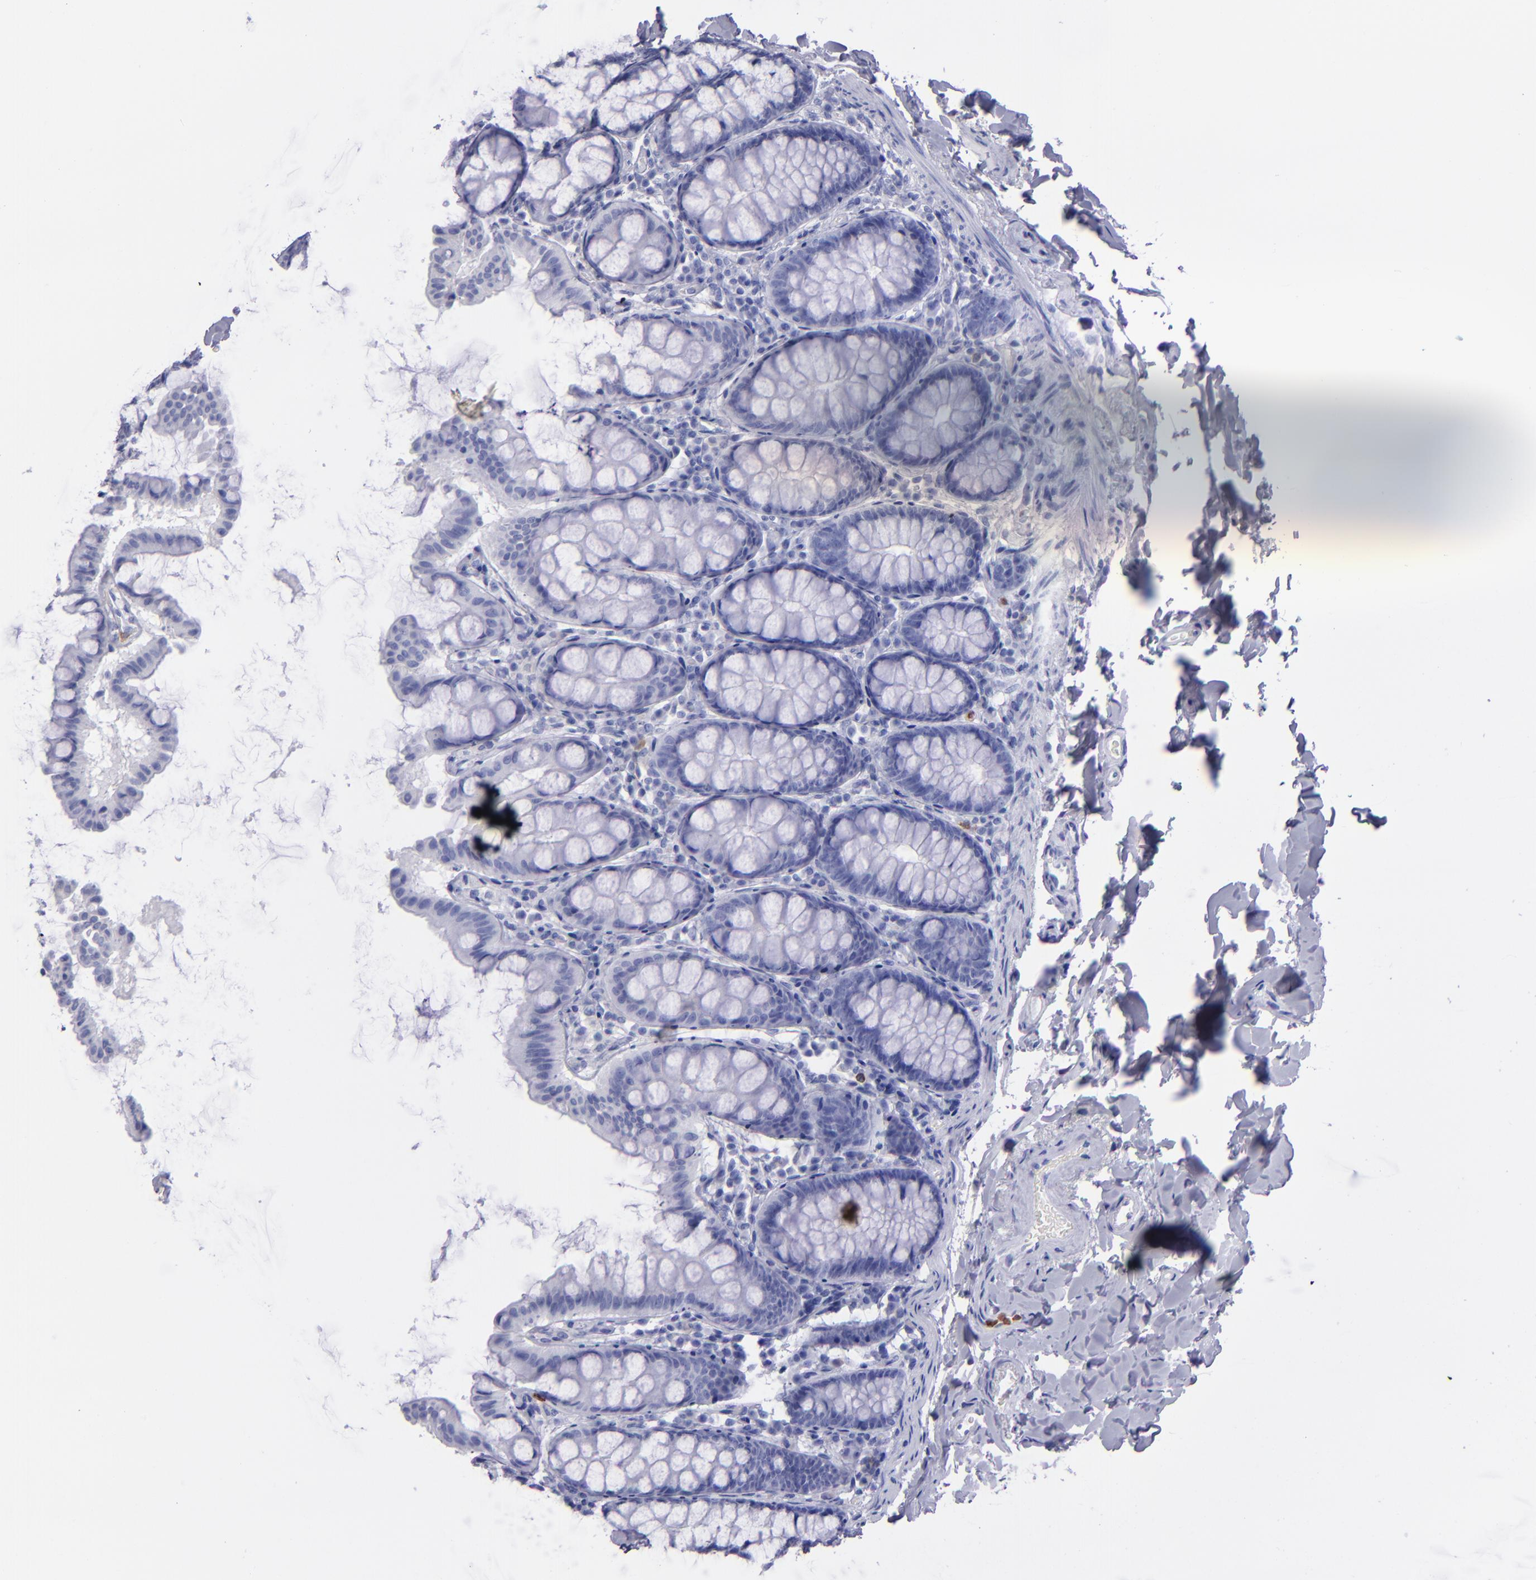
{"staining": {"intensity": "negative", "quantity": "none", "location": "none"}, "tissue": "colon", "cell_type": "Endothelial cells", "image_type": "normal", "snomed": [{"axis": "morphology", "description": "Normal tissue, NOS"}, {"axis": "topography", "description": "Colon"}], "caption": "Immunohistochemistry photomicrograph of benign colon: colon stained with DAB (3,3'-diaminobenzidine) exhibits no significant protein positivity in endothelial cells. Brightfield microscopy of immunohistochemistry stained with DAB (brown) and hematoxylin (blue), captured at high magnification.", "gene": "CR1", "patient": {"sex": "female", "age": 61}}